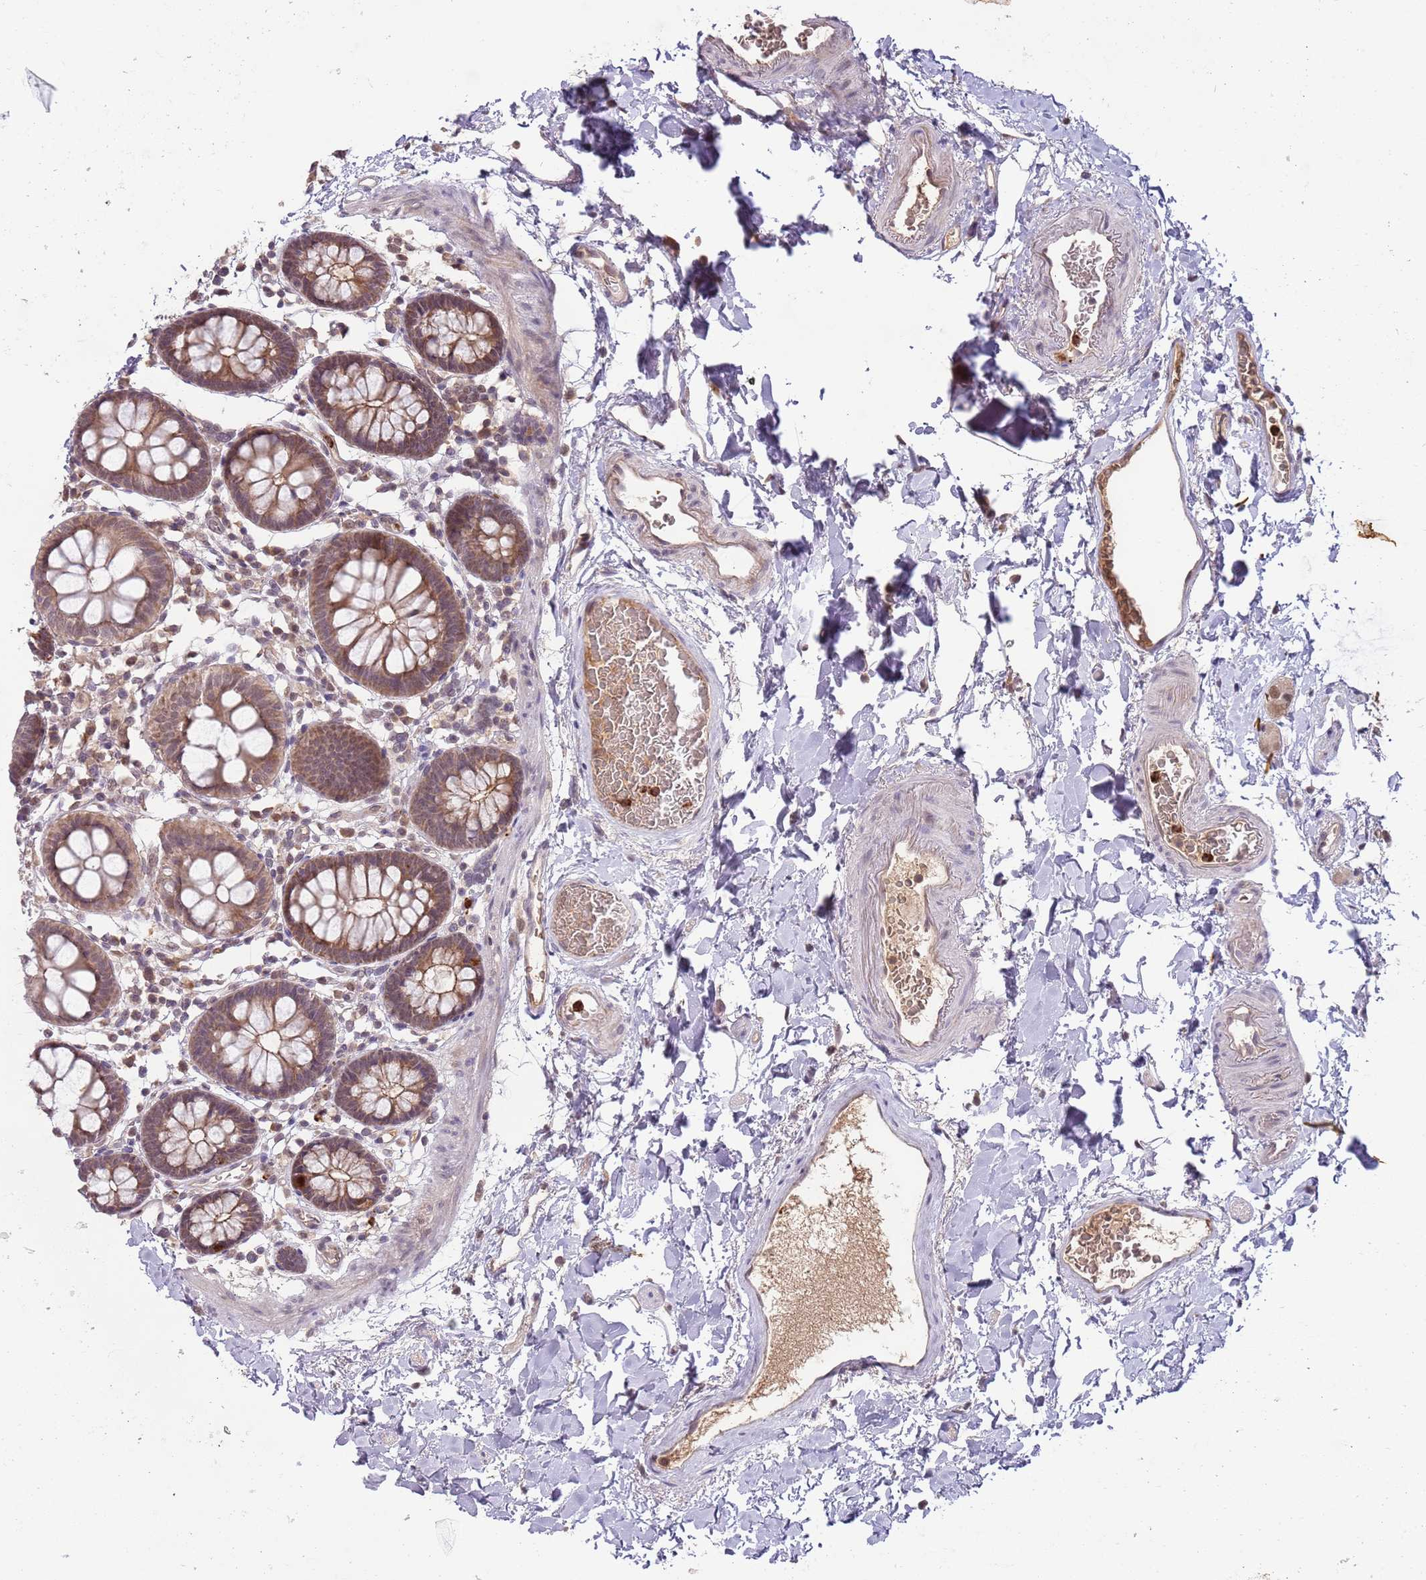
{"staining": {"intensity": "moderate", "quantity": ">75%", "location": "cytoplasmic/membranous"}, "tissue": "colon", "cell_type": "Endothelial cells", "image_type": "normal", "snomed": [{"axis": "morphology", "description": "Normal tissue, NOS"}, {"axis": "topography", "description": "Colon"}], "caption": "About >75% of endothelial cells in normal colon show moderate cytoplasmic/membranous protein positivity as visualized by brown immunohistochemical staining.", "gene": "NBPF4", "patient": {"sex": "male", "age": 75}}